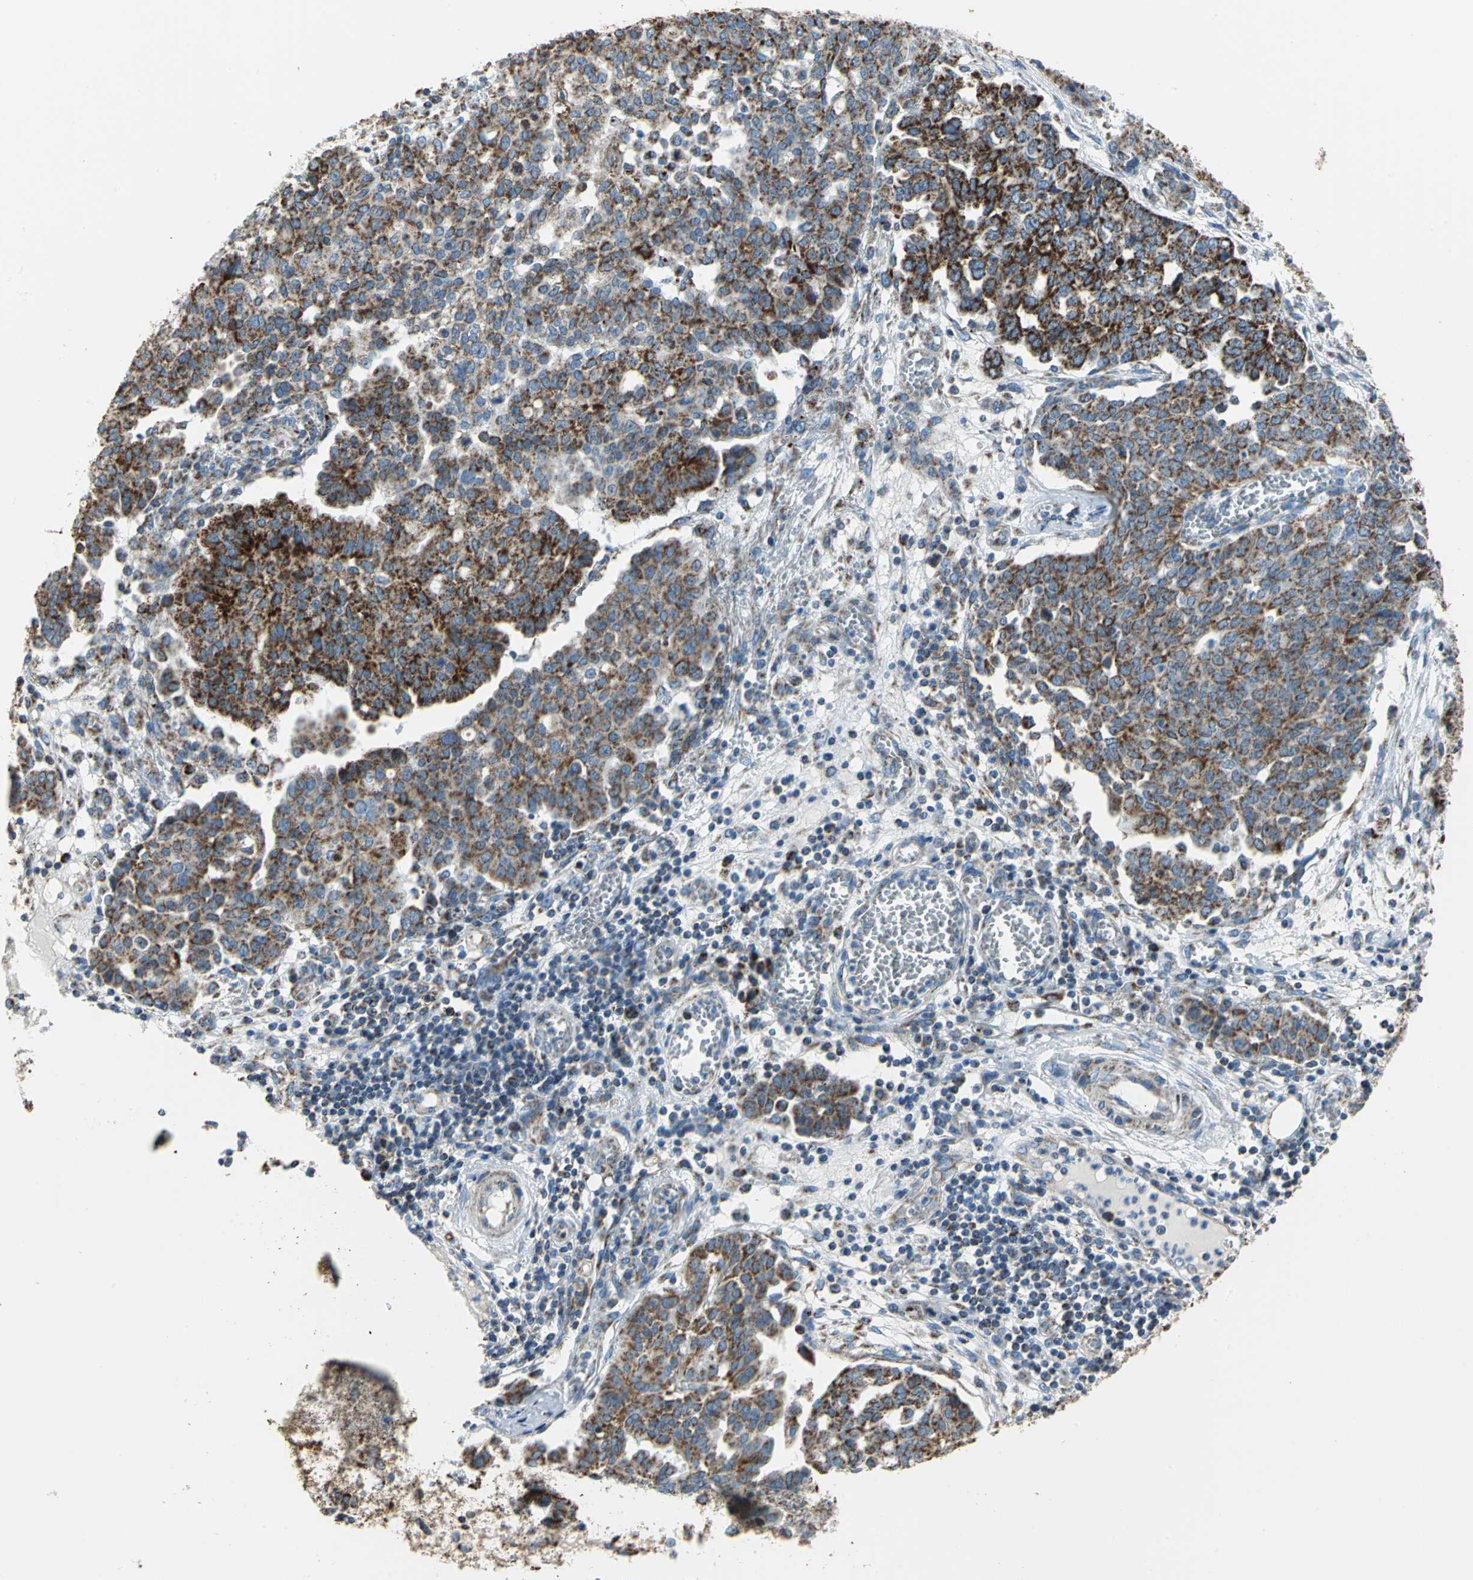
{"staining": {"intensity": "strong", "quantity": ">75%", "location": "cytoplasmic/membranous"}, "tissue": "ovarian cancer", "cell_type": "Tumor cells", "image_type": "cancer", "snomed": [{"axis": "morphology", "description": "Cystadenocarcinoma, serous, NOS"}, {"axis": "topography", "description": "Soft tissue"}, {"axis": "topography", "description": "Ovary"}], "caption": "Protein staining of serous cystadenocarcinoma (ovarian) tissue shows strong cytoplasmic/membranous staining in approximately >75% of tumor cells.", "gene": "NTRK1", "patient": {"sex": "female", "age": 57}}